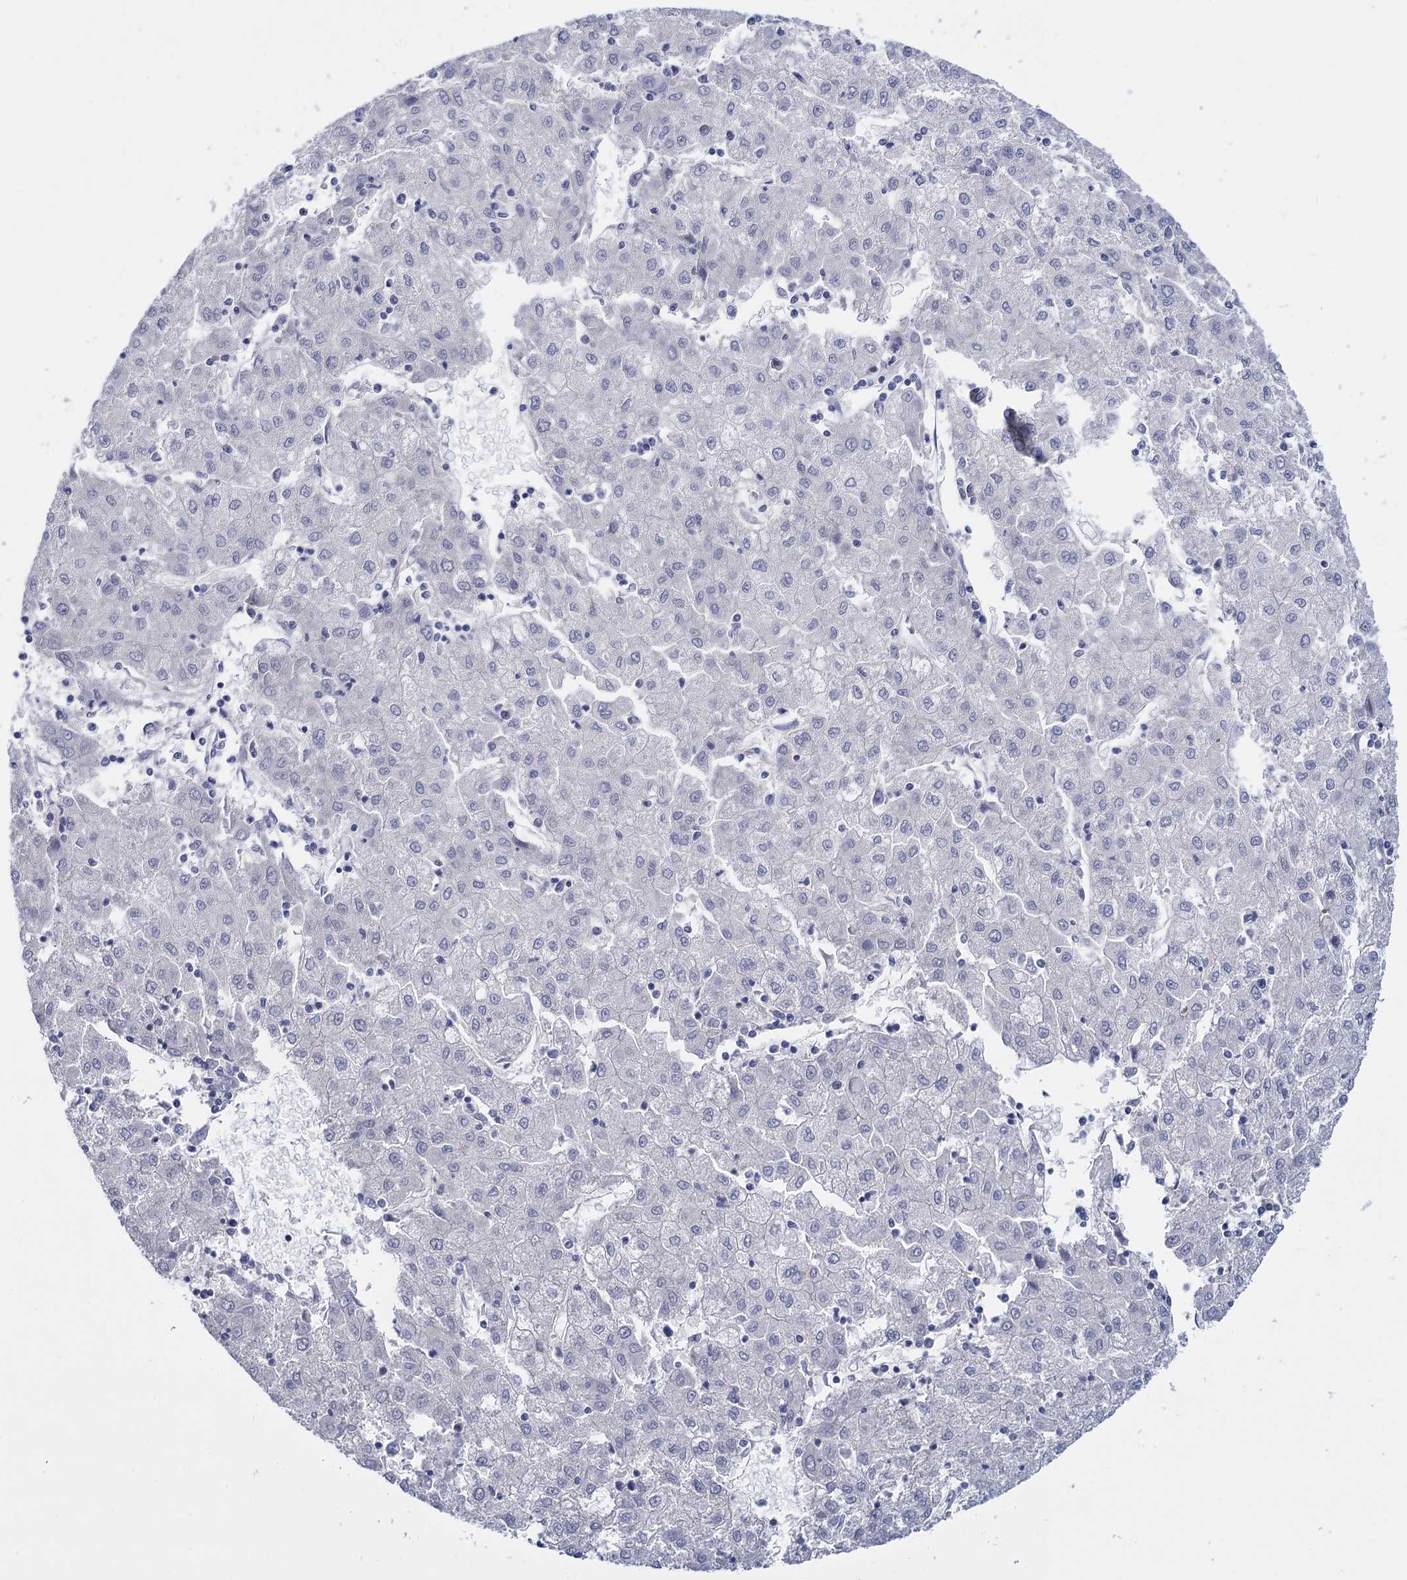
{"staining": {"intensity": "negative", "quantity": "none", "location": "none"}, "tissue": "liver cancer", "cell_type": "Tumor cells", "image_type": "cancer", "snomed": [{"axis": "morphology", "description": "Carcinoma, Hepatocellular, NOS"}, {"axis": "topography", "description": "Liver"}], "caption": "There is no significant staining in tumor cells of liver cancer (hepatocellular carcinoma).", "gene": "SFN", "patient": {"sex": "male", "age": 72}}